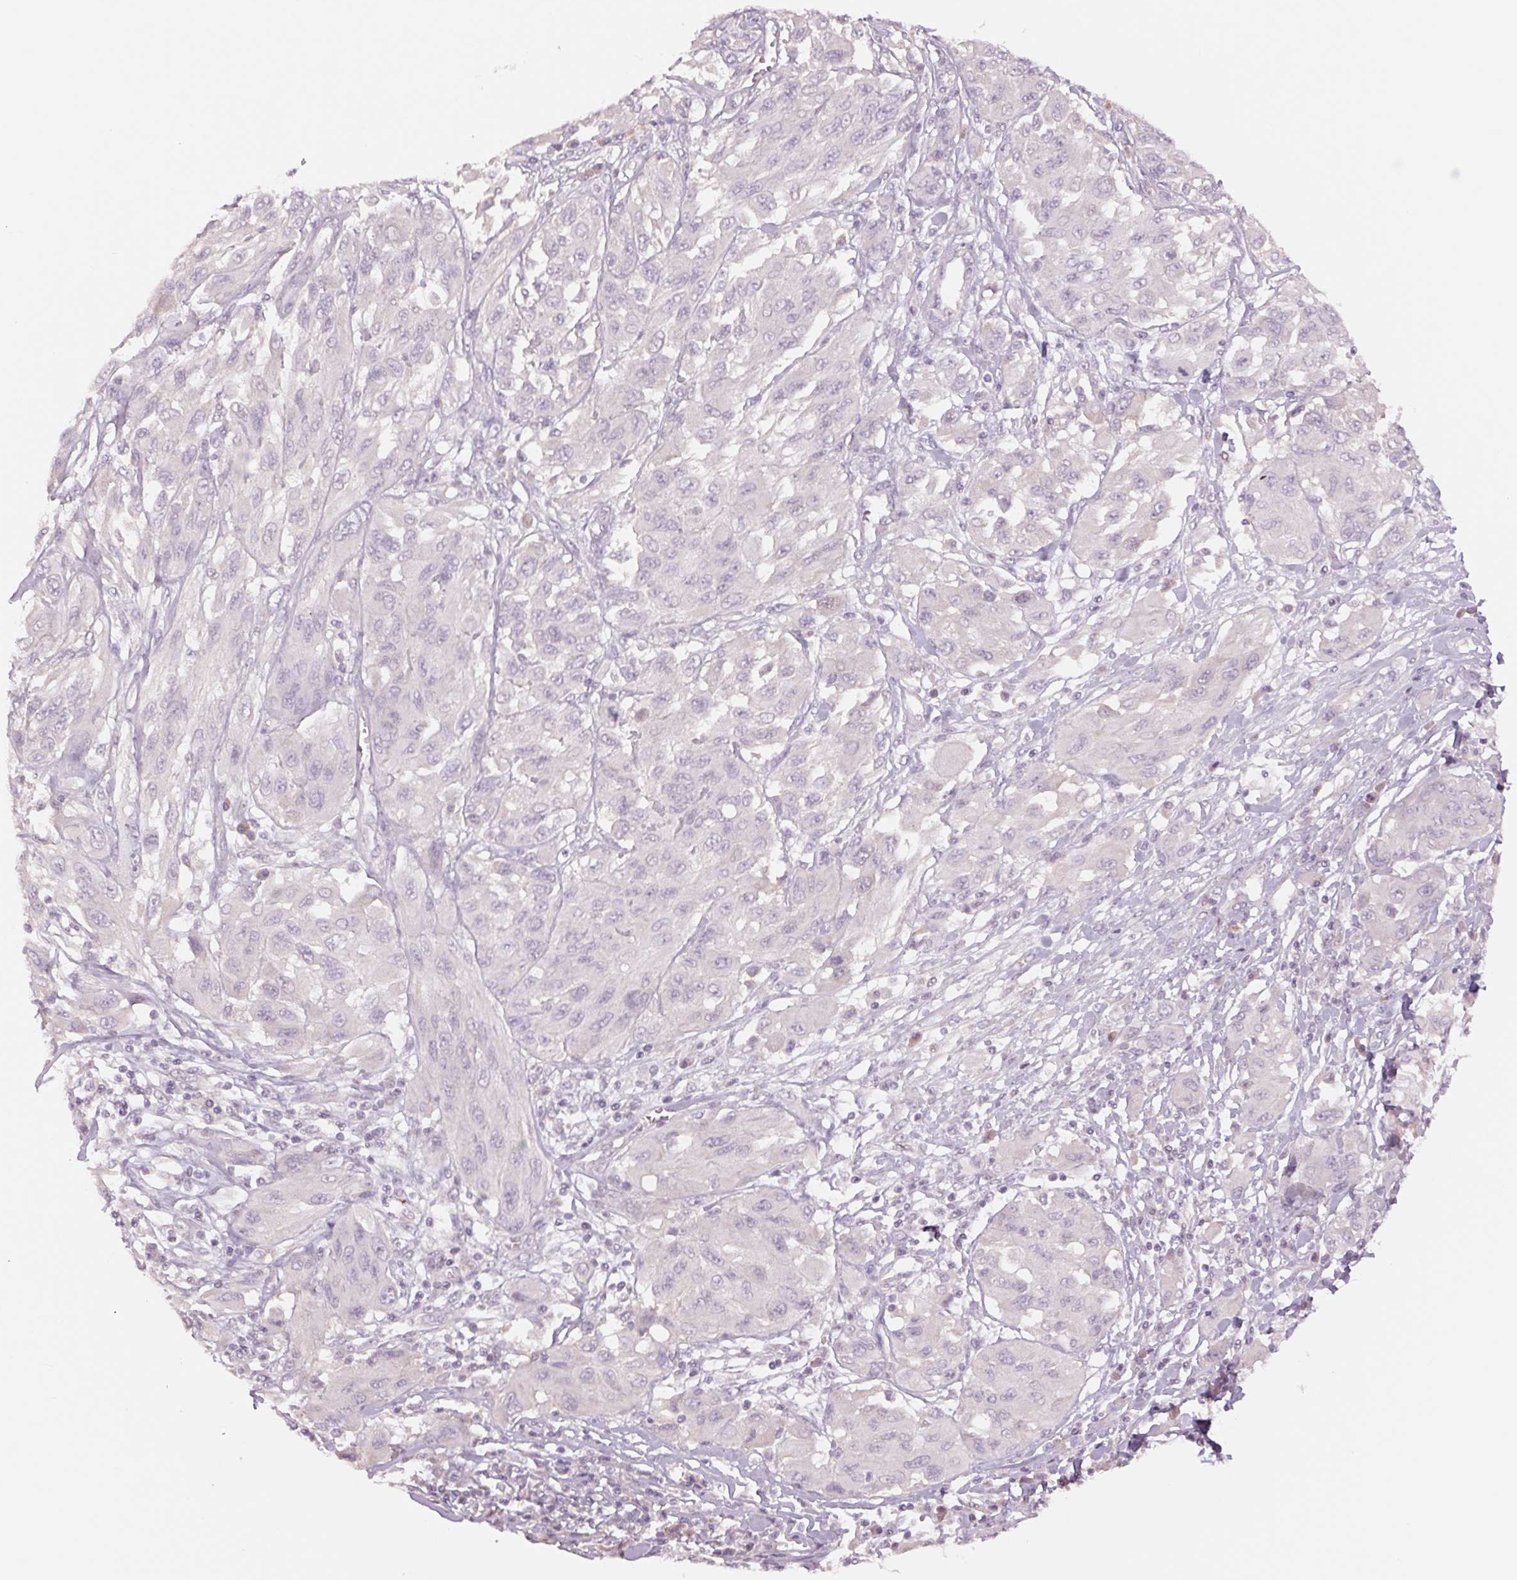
{"staining": {"intensity": "negative", "quantity": "none", "location": "none"}, "tissue": "melanoma", "cell_type": "Tumor cells", "image_type": "cancer", "snomed": [{"axis": "morphology", "description": "Malignant melanoma, NOS"}, {"axis": "topography", "description": "Skin"}], "caption": "DAB (3,3'-diaminobenzidine) immunohistochemical staining of human malignant melanoma demonstrates no significant expression in tumor cells. (Immunohistochemistry, brightfield microscopy, high magnification).", "gene": "PPIA", "patient": {"sex": "female", "age": 91}}